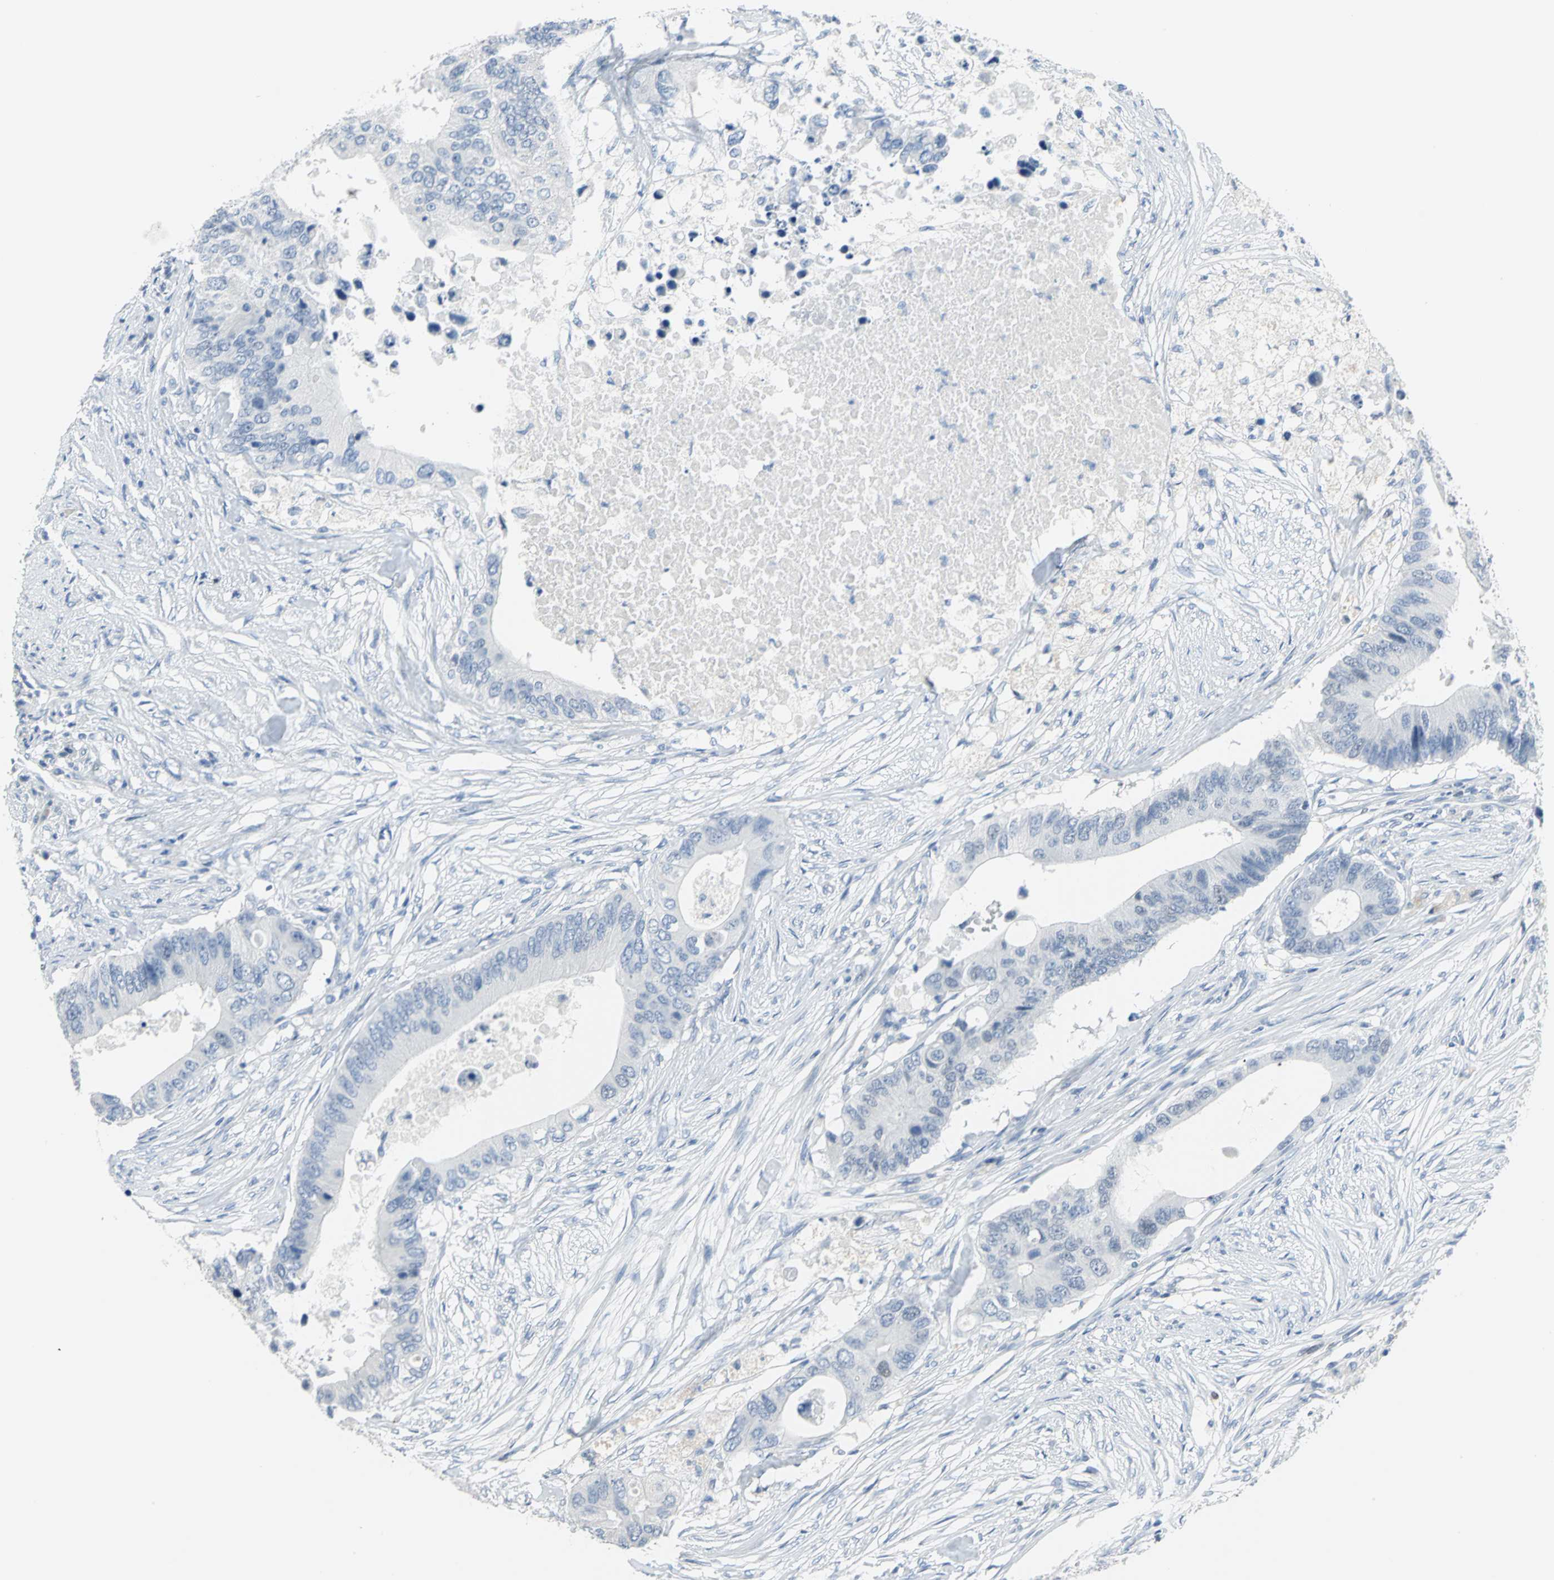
{"staining": {"intensity": "negative", "quantity": "none", "location": "none"}, "tissue": "colorectal cancer", "cell_type": "Tumor cells", "image_type": "cancer", "snomed": [{"axis": "morphology", "description": "Adenocarcinoma, NOS"}, {"axis": "topography", "description": "Colon"}], "caption": "The micrograph exhibits no staining of tumor cells in colorectal adenocarcinoma. The staining is performed using DAB (3,3'-diaminobenzidine) brown chromogen with nuclei counter-stained in using hematoxylin.", "gene": "MCM3", "patient": {"sex": "male", "age": 71}}